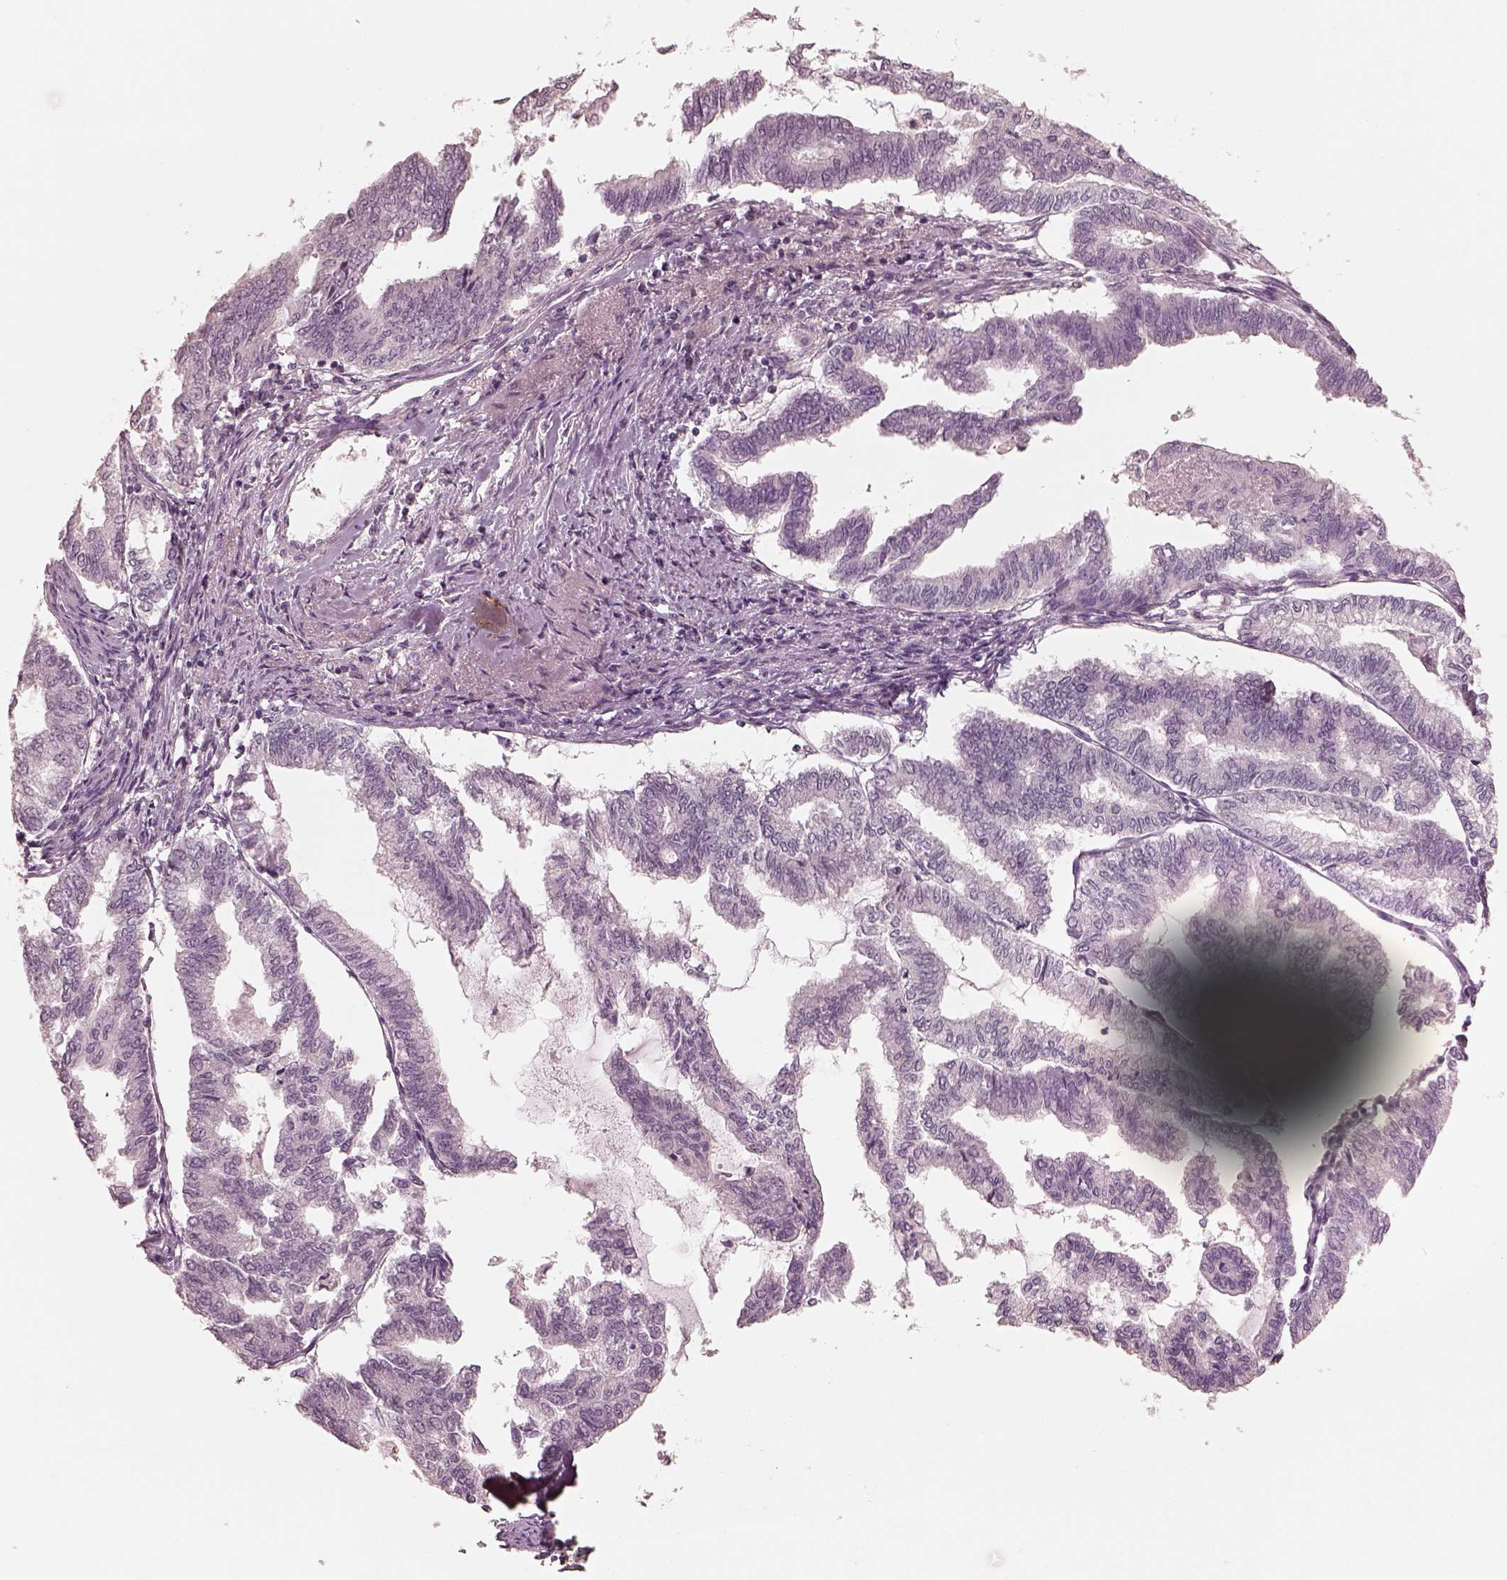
{"staining": {"intensity": "negative", "quantity": "none", "location": "none"}, "tissue": "endometrial cancer", "cell_type": "Tumor cells", "image_type": "cancer", "snomed": [{"axis": "morphology", "description": "Adenocarcinoma, NOS"}, {"axis": "topography", "description": "Endometrium"}], "caption": "This is an immunohistochemistry histopathology image of human endometrial cancer (adenocarcinoma). There is no expression in tumor cells.", "gene": "PRKACG", "patient": {"sex": "female", "age": 79}}